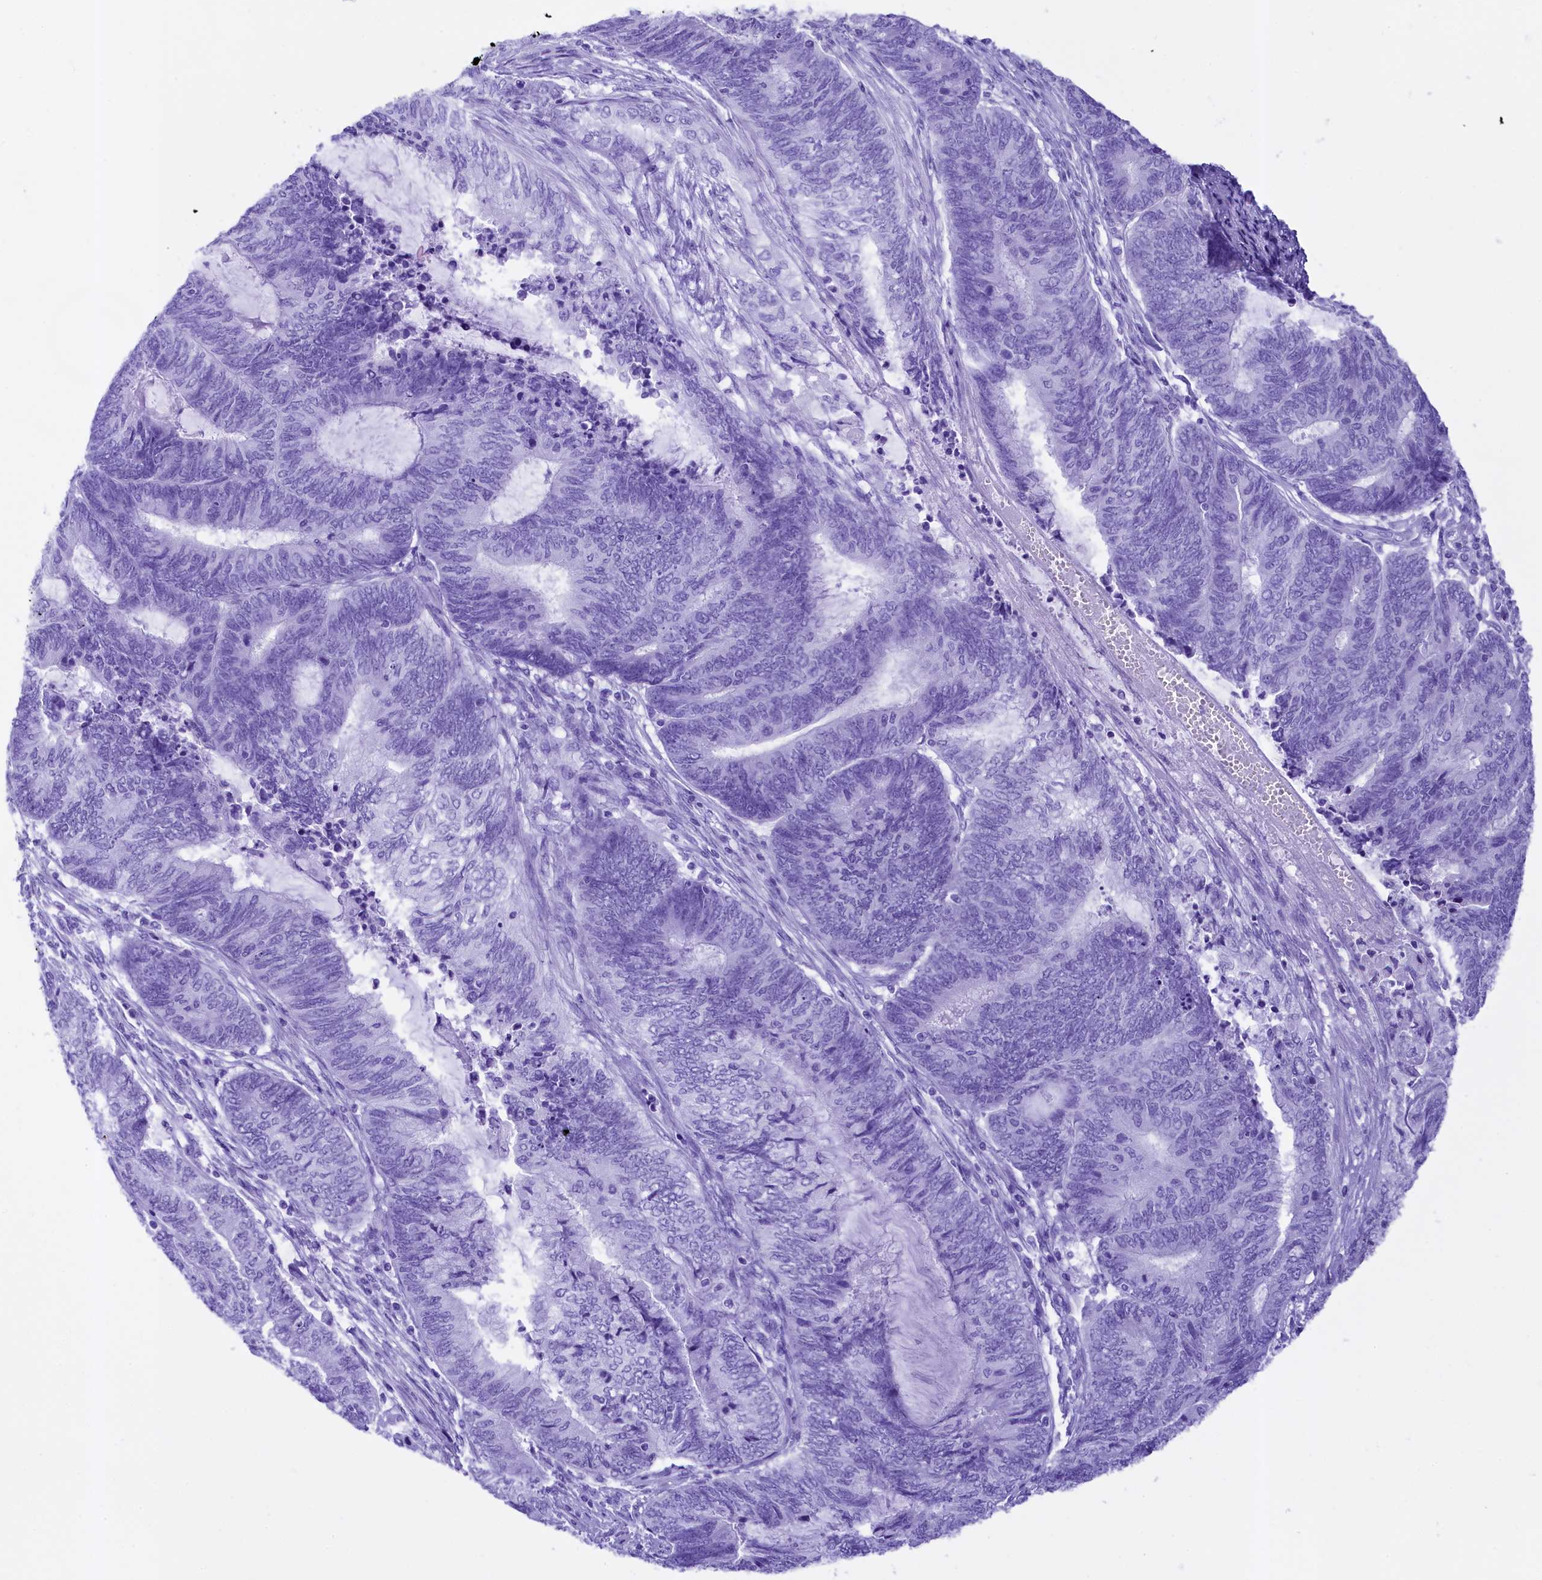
{"staining": {"intensity": "negative", "quantity": "none", "location": "none"}, "tissue": "endometrial cancer", "cell_type": "Tumor cells", "image_type": "cancer", "snomed": [{"axis": "morphology", "description": "Adenocarcinoma, NOS"}, {"axis": "topography", "description": "Uterus"}, {"axis": "topography", "description": "Endometrium"}], "caption": "Tumor cells are negative for protein expression in human adenocarcinoma (endometrial). (DAB (3,3'-diaminobenzidine) immunohistochemistry, high magnification).", "gene": "UBXN6", "patient": {"sex": "female", "age": 70}}